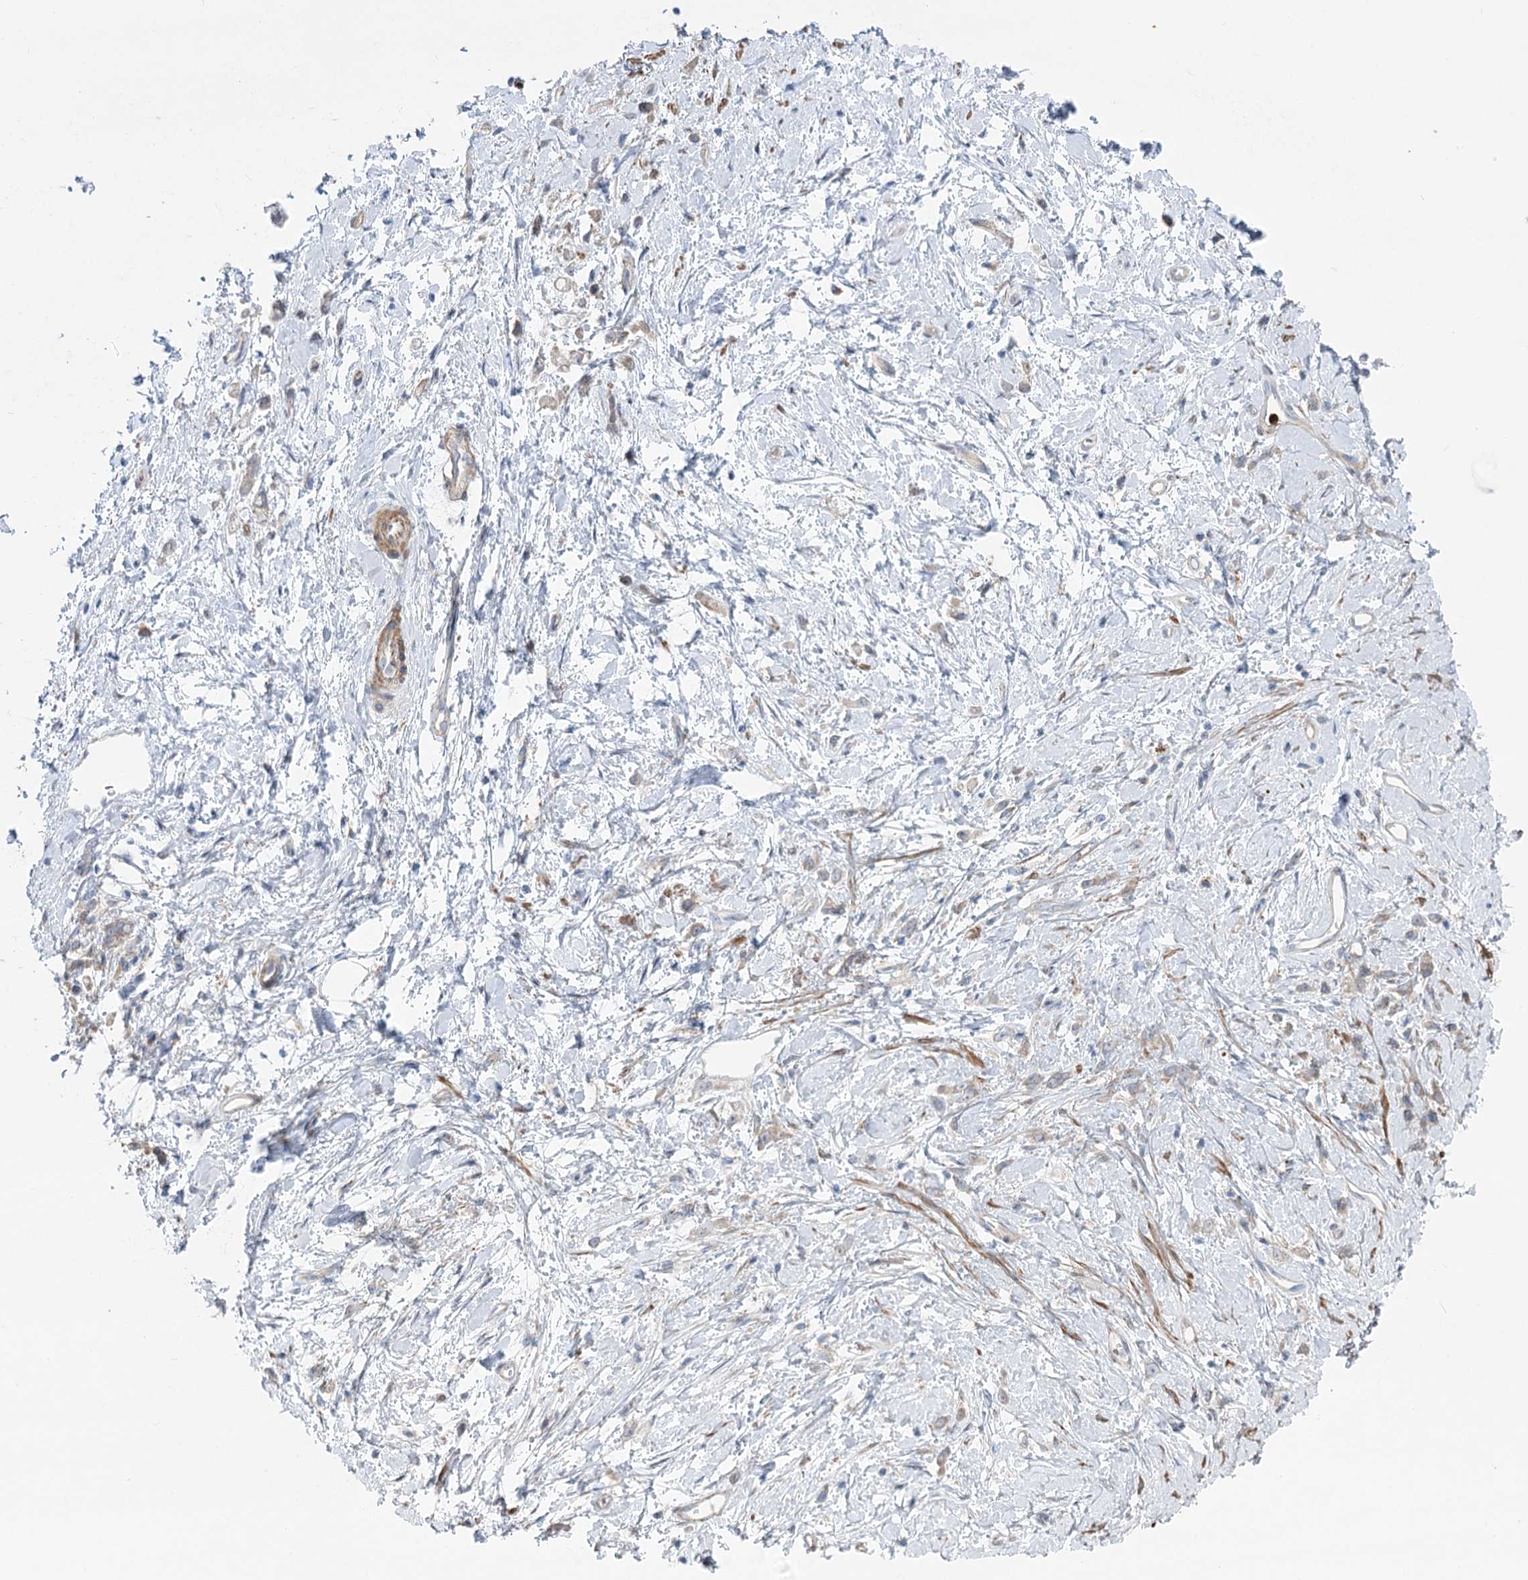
{"staining": {"intensity": "weak", "quantity": ">75%", "location": "cytoplasmic/membranous"}, "tissue": "stomach cancer", "cell_type": "Tumor cells", "image_type": "cancer", "snomed": [{"axis": "morphology", "description": "Adenocarcinoma, NOS"}, {"axis": "topography", "description": "Stomach"}], "caption": "IHC histopathology image of stomach adenocarcinoma stained for a protein (brown), which demonstrates low levels of weak cytoplasmic/membranous staining in about >75% of tumor cells.", "gene": "LARP1B", "patient": {"sex": "female", "age": 60}}